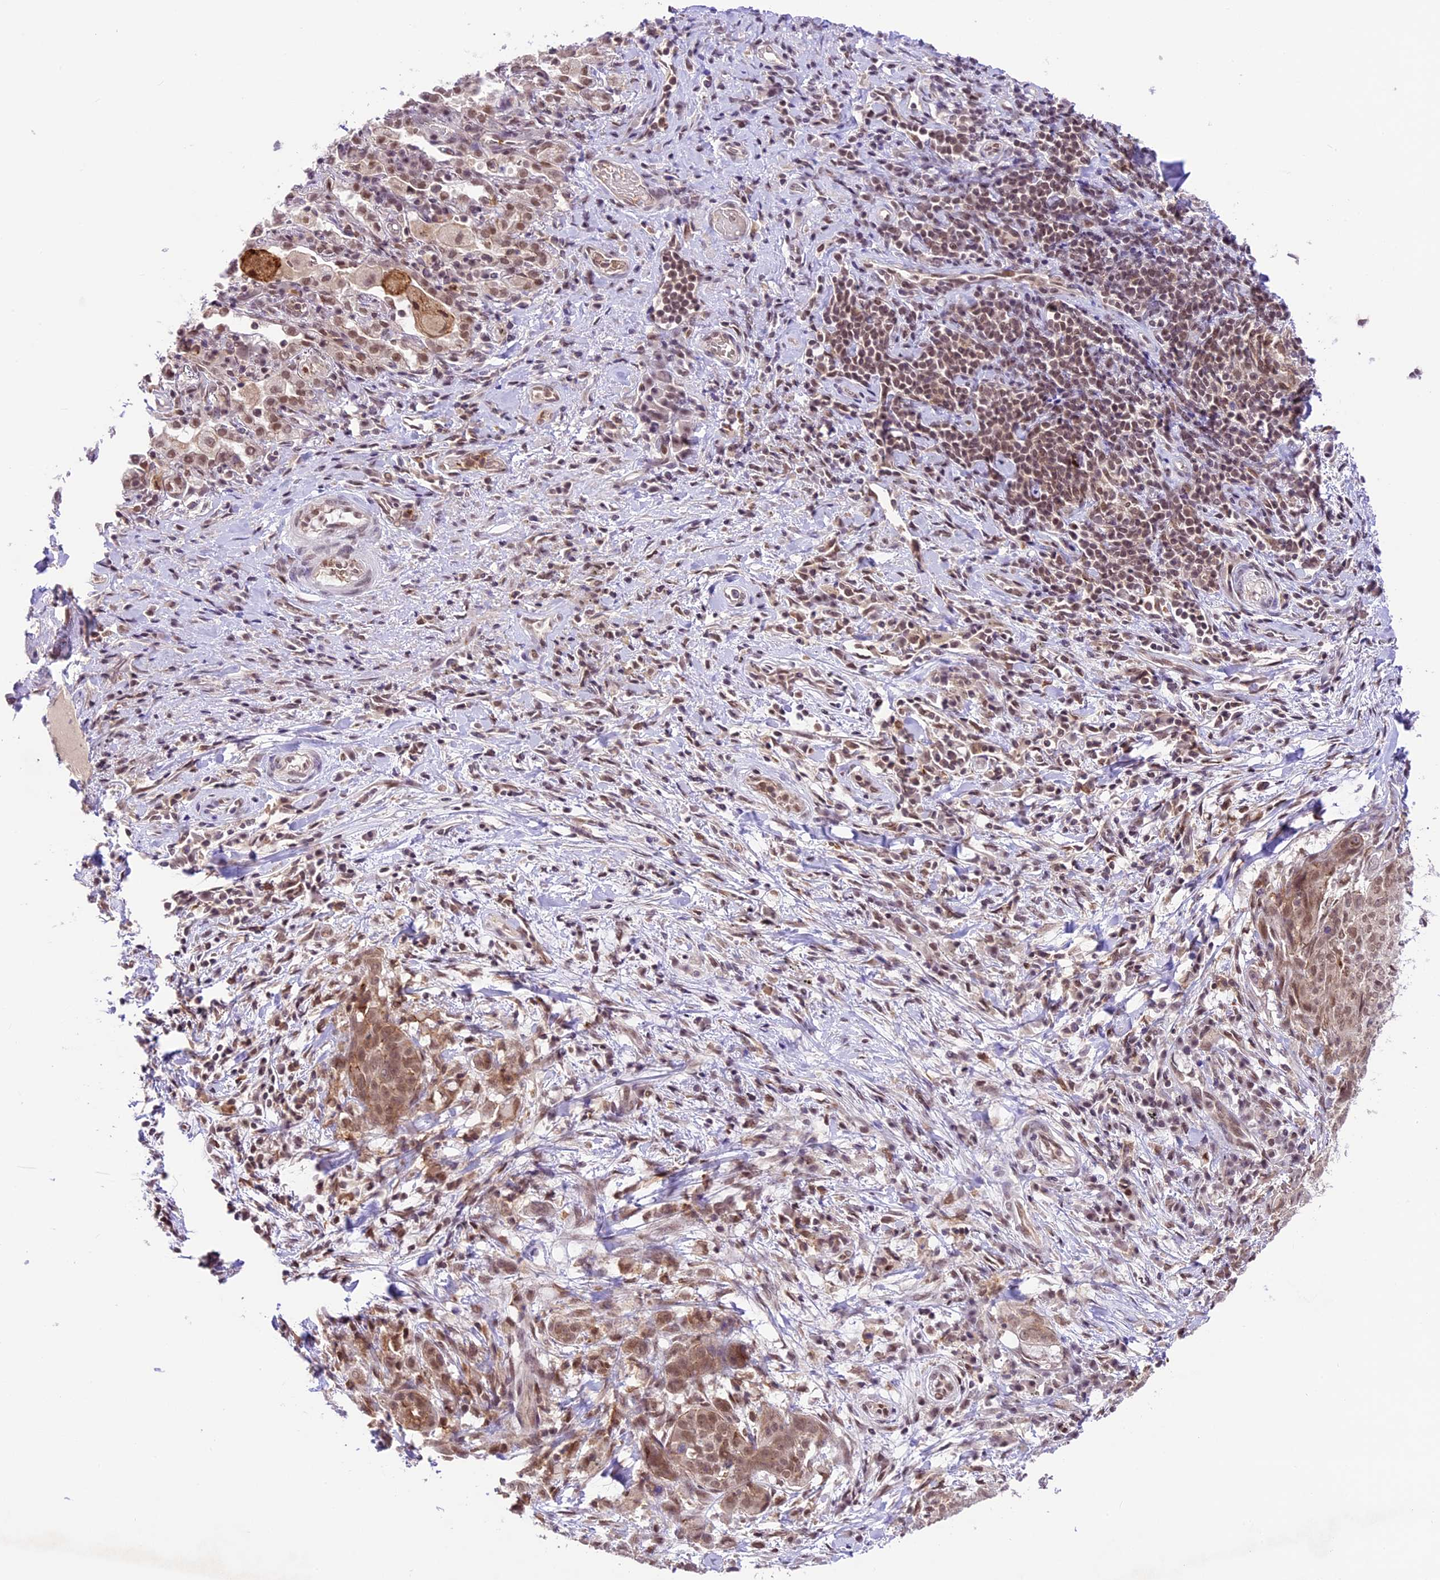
{"staining": {"intensity": "negative", "quantity": "none", "location": "none"}, "tissue": "adipose tissue", "cell_type": "Adipocytes", "image_type": "normal", "snomed": [{"axis": "morphology", "description": "Normal tissue, NOS"}, {"axis": "morphology", "description": "Squamous cell carcinoma, NOS"}, {"axis": "topography", "description": "Bronchus"}, {"axis": "topography", "description": "Lung"}], "caption": "Immunohistochemistry histopathology image of benign adipose tissue stained for a protein (brown), which shows no positivity in adipocytes. (Immunohistochemistry (ihc), brightfield microscopy, high magnification).", "gene": "SHKBP1", "patient": {"sex": "male", "age": 64}}